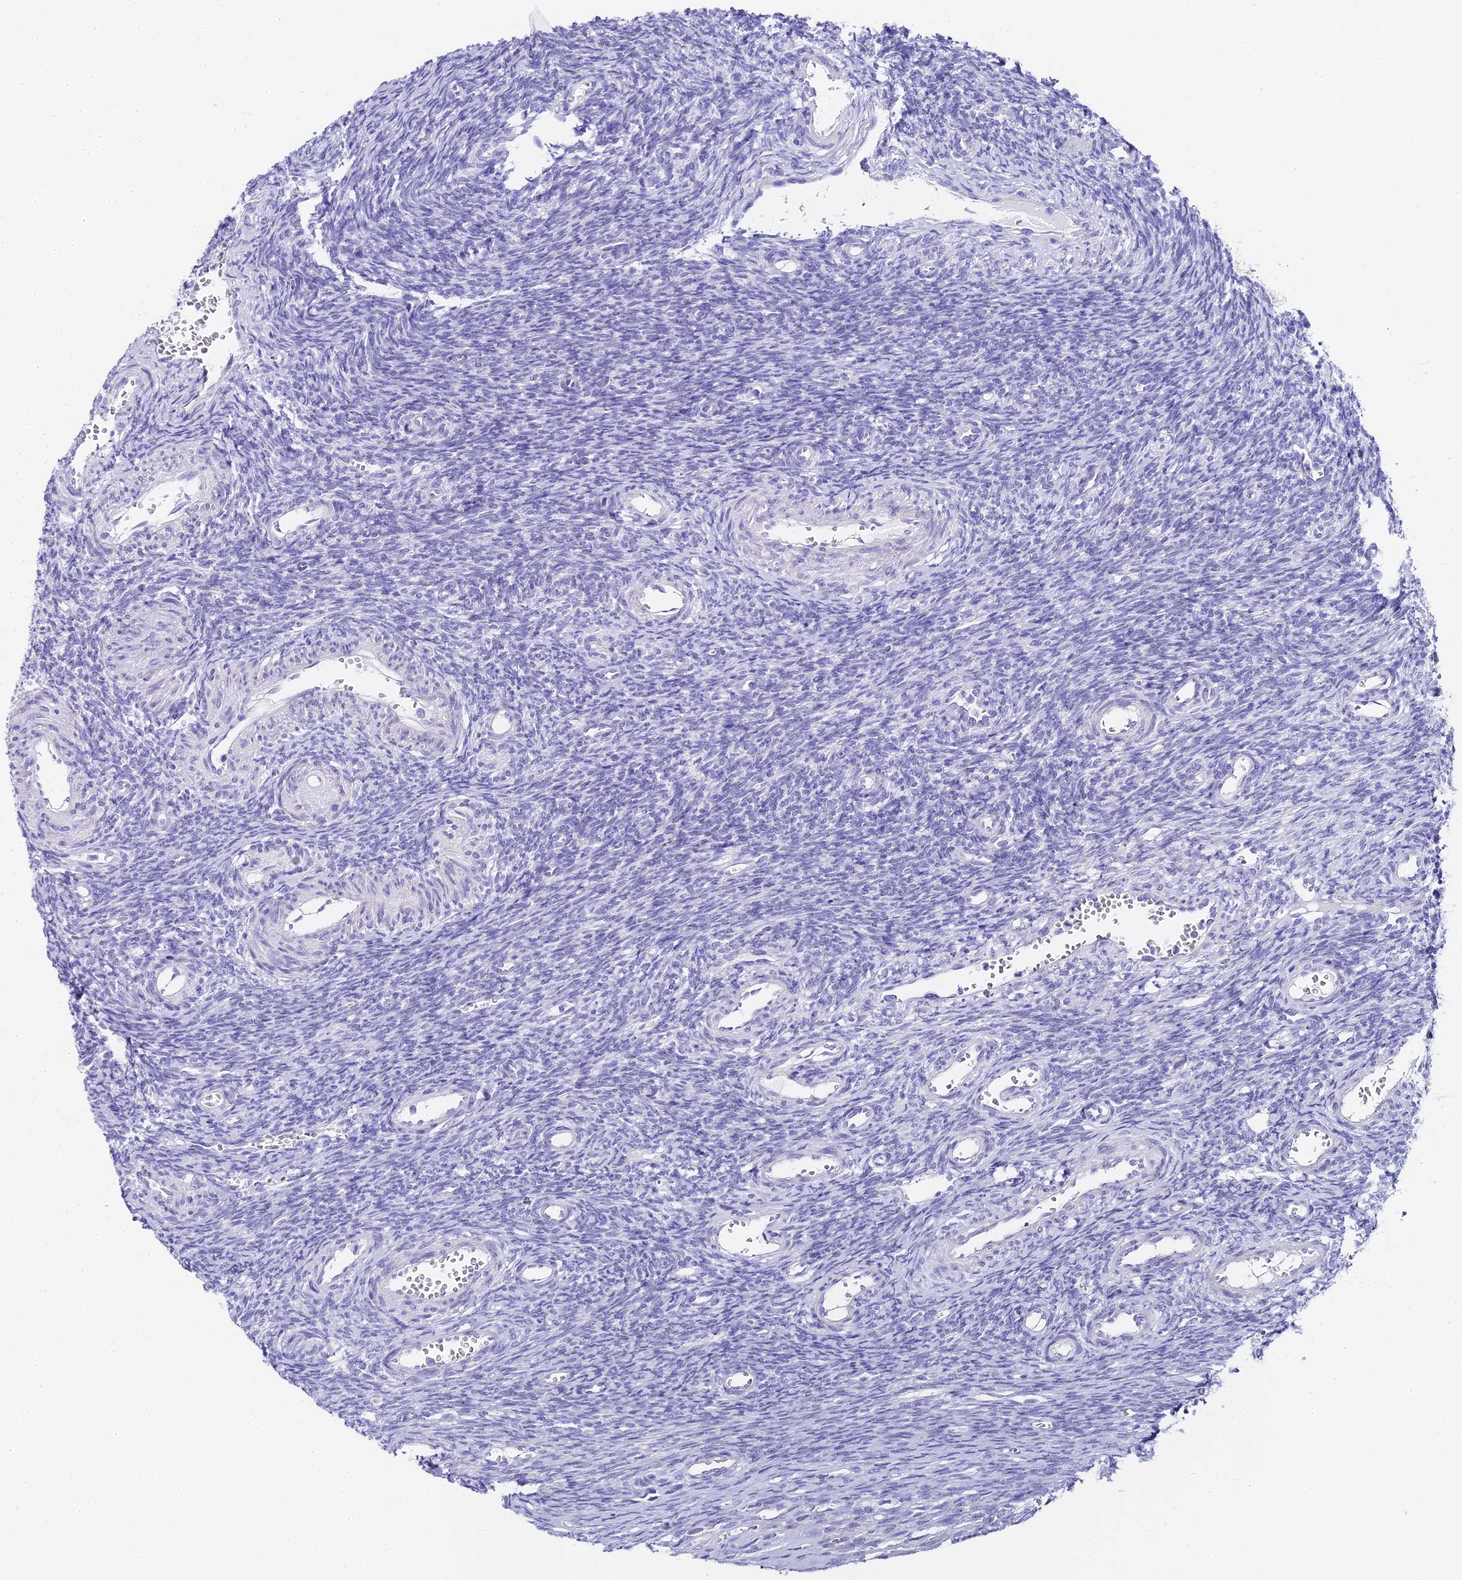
{"staining": {"intensity": "negative", "quantity": "none", "location": "none"}, "tissue": "ovary", "cell_type": "Follicle cells", "image_type": "normal", "snomed": [{"axis": "morphology", "description": "Normal tissue, NOS"}, {"axis": "topography", "description": "Ovary"}], "caption": "This is an immunohistochemistry (IHC) micrograph of unremarkable human ovary. There is no positivity in follicle cells.", "gene": "ABHD14A", "patient": {"sex": "female", "age": 39}}